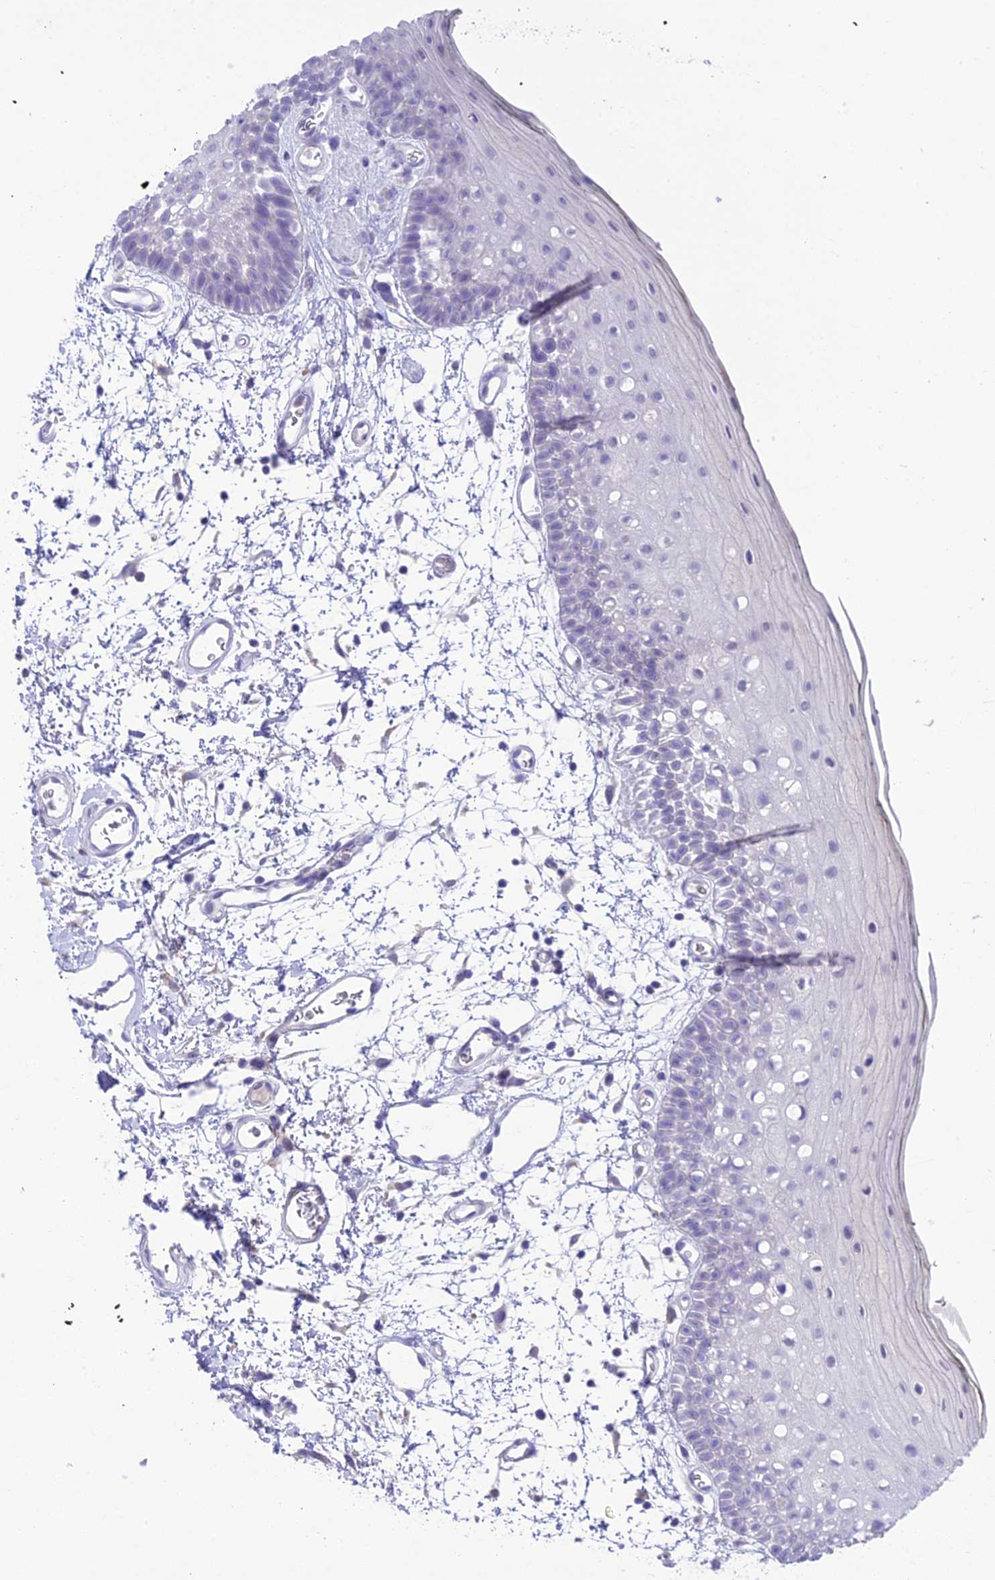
{"staining": {"intensity": "negative", "quantity": "none", "location": "none"}, "tissue": "oral mucosa", "cell_type": "Squamous epithelial cells", "image_type": "normal", "snomed": [{"axis": "morphology", "description": "Normal tissue, NOS"}, {"axis": "topography", "description": "Oral tissue"}, {"axis": "topography", "description": "Tounge, NOS"}], "caption": "Human oral mucosa stained for a protein using IHC demonstrates no staining in squamous epithelial cells.", "gene": "MIIP", "patient": {"sex": "female", "age": 81}}